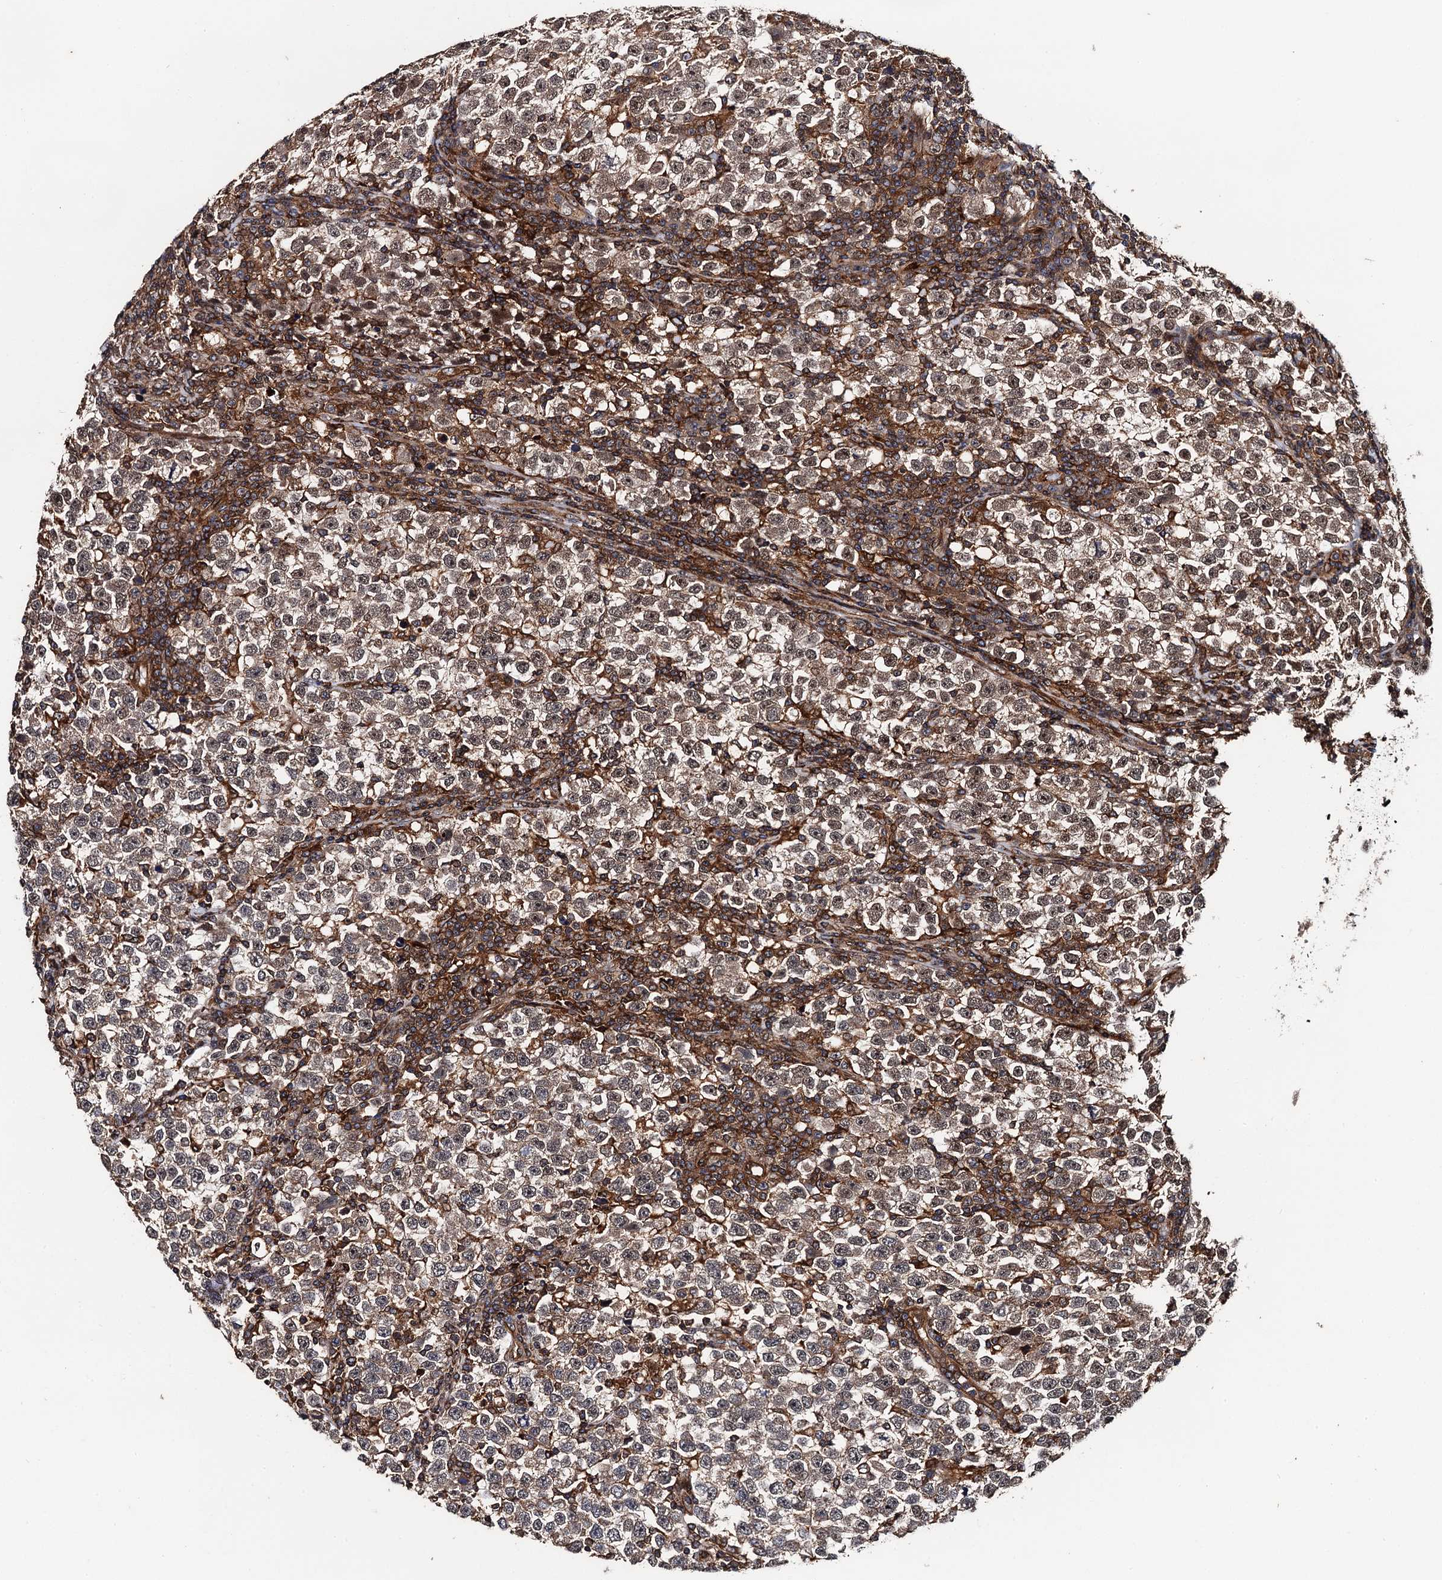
{"staining": {"intensity": "moderate", "quantity": ">75%", "location": "cytoplasmic/membranous,nuclear"}, "tissue": "testis cancer", "cell_type": "Tumor cells", "image_type": "cancer", "snomed": [{"axis": "morphology", "description": "Normal tissue, NOS"}, {"axis": "morphology", "description": "Seminoma, NOS"}, {"axis": "topography", "description": "Testis"}], "caption": "IHC photomicrograph of human testis cancer (seminoma) stained for a protein (brown), which displays medium levels of moderate cytoplasmic/membranous and nuclear positivity in approximately >75% of tumor cells.", "gene": "BORA", "patient": {"sex": "male", "age": 43}}